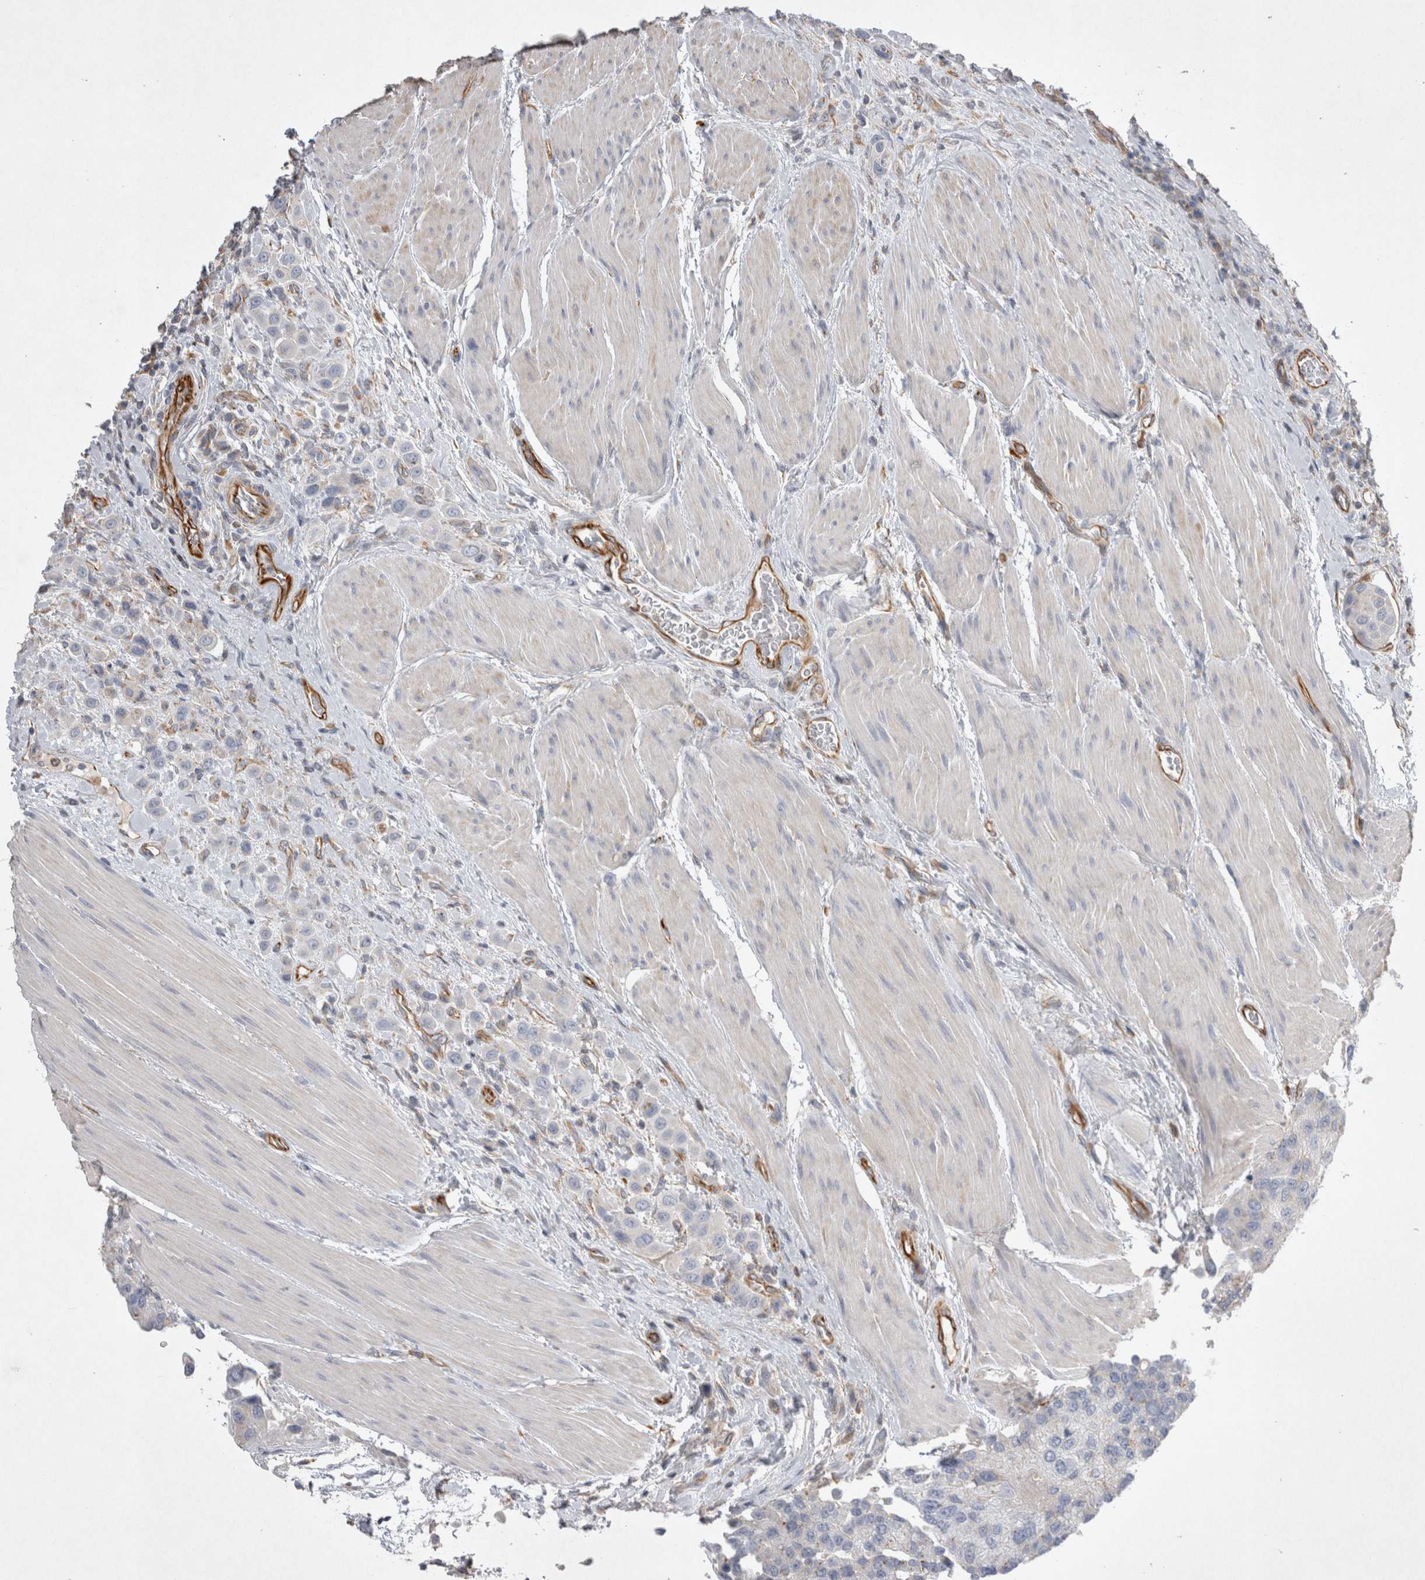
{"staining": {"intensity": "negative", "quantity": "none", "location": "none"}, "tissue": "urothelial cancer", "cell_type": "Tumor cells", "image_type": "cancer", "snomed": [{"axis": "morphology", "description": "Urothelial carcinoma, High grade"}, {"axis": "topography", "description": "Urinary bladder"}], "caption": "DAB (3,3'-diaminobenzidine) immunohistochemical staining of high-grade urothelial carcinoma exhibits no significant expression in tumor cells.", "gene": "STRADB", "patient": {"sex": "male", "age": 50}}